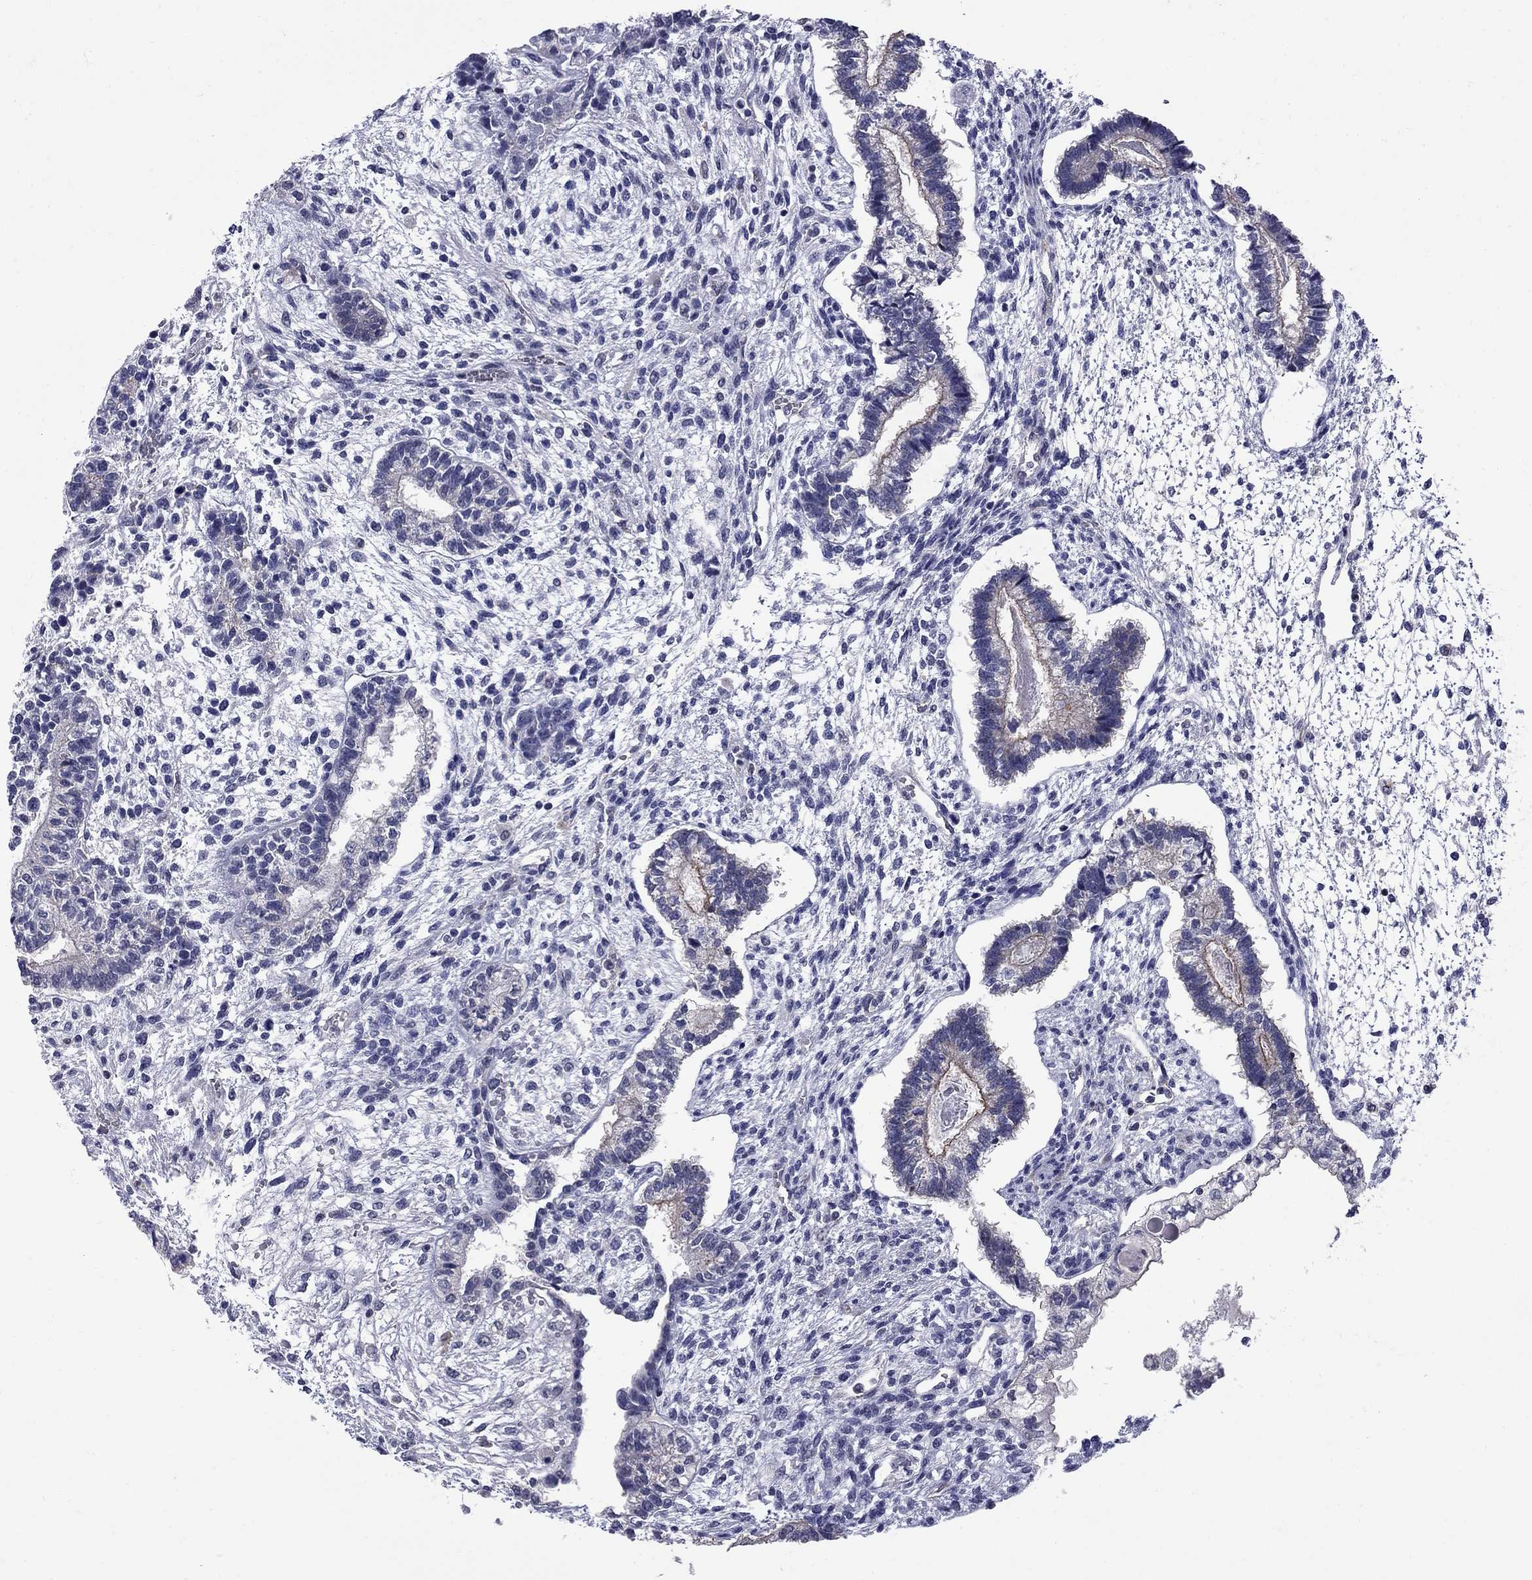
{"staining": {"intensity": "moderate", "quantity": "<25%", "location": "cytoplasmic/membranous"}, "tissue": "testis cancer", "cell_type": "Tumor cells", "image_type": "cancer", "snomed": [{"axis": "morphology", "description": "Carcinoma, Embryonal, NOS"}, {"axis": "topography", "description": "Testis"}], "caption": "A photomicrograph of testis cancer stained for a protein demonstrates moderate cytoplasmic/membranous brown staining in tumor cells. (DAB IHC, brown staining for protein, blue staining for nuclei).", "gene": "HTR4", "patient": {"sex": "male", "age": 37}}